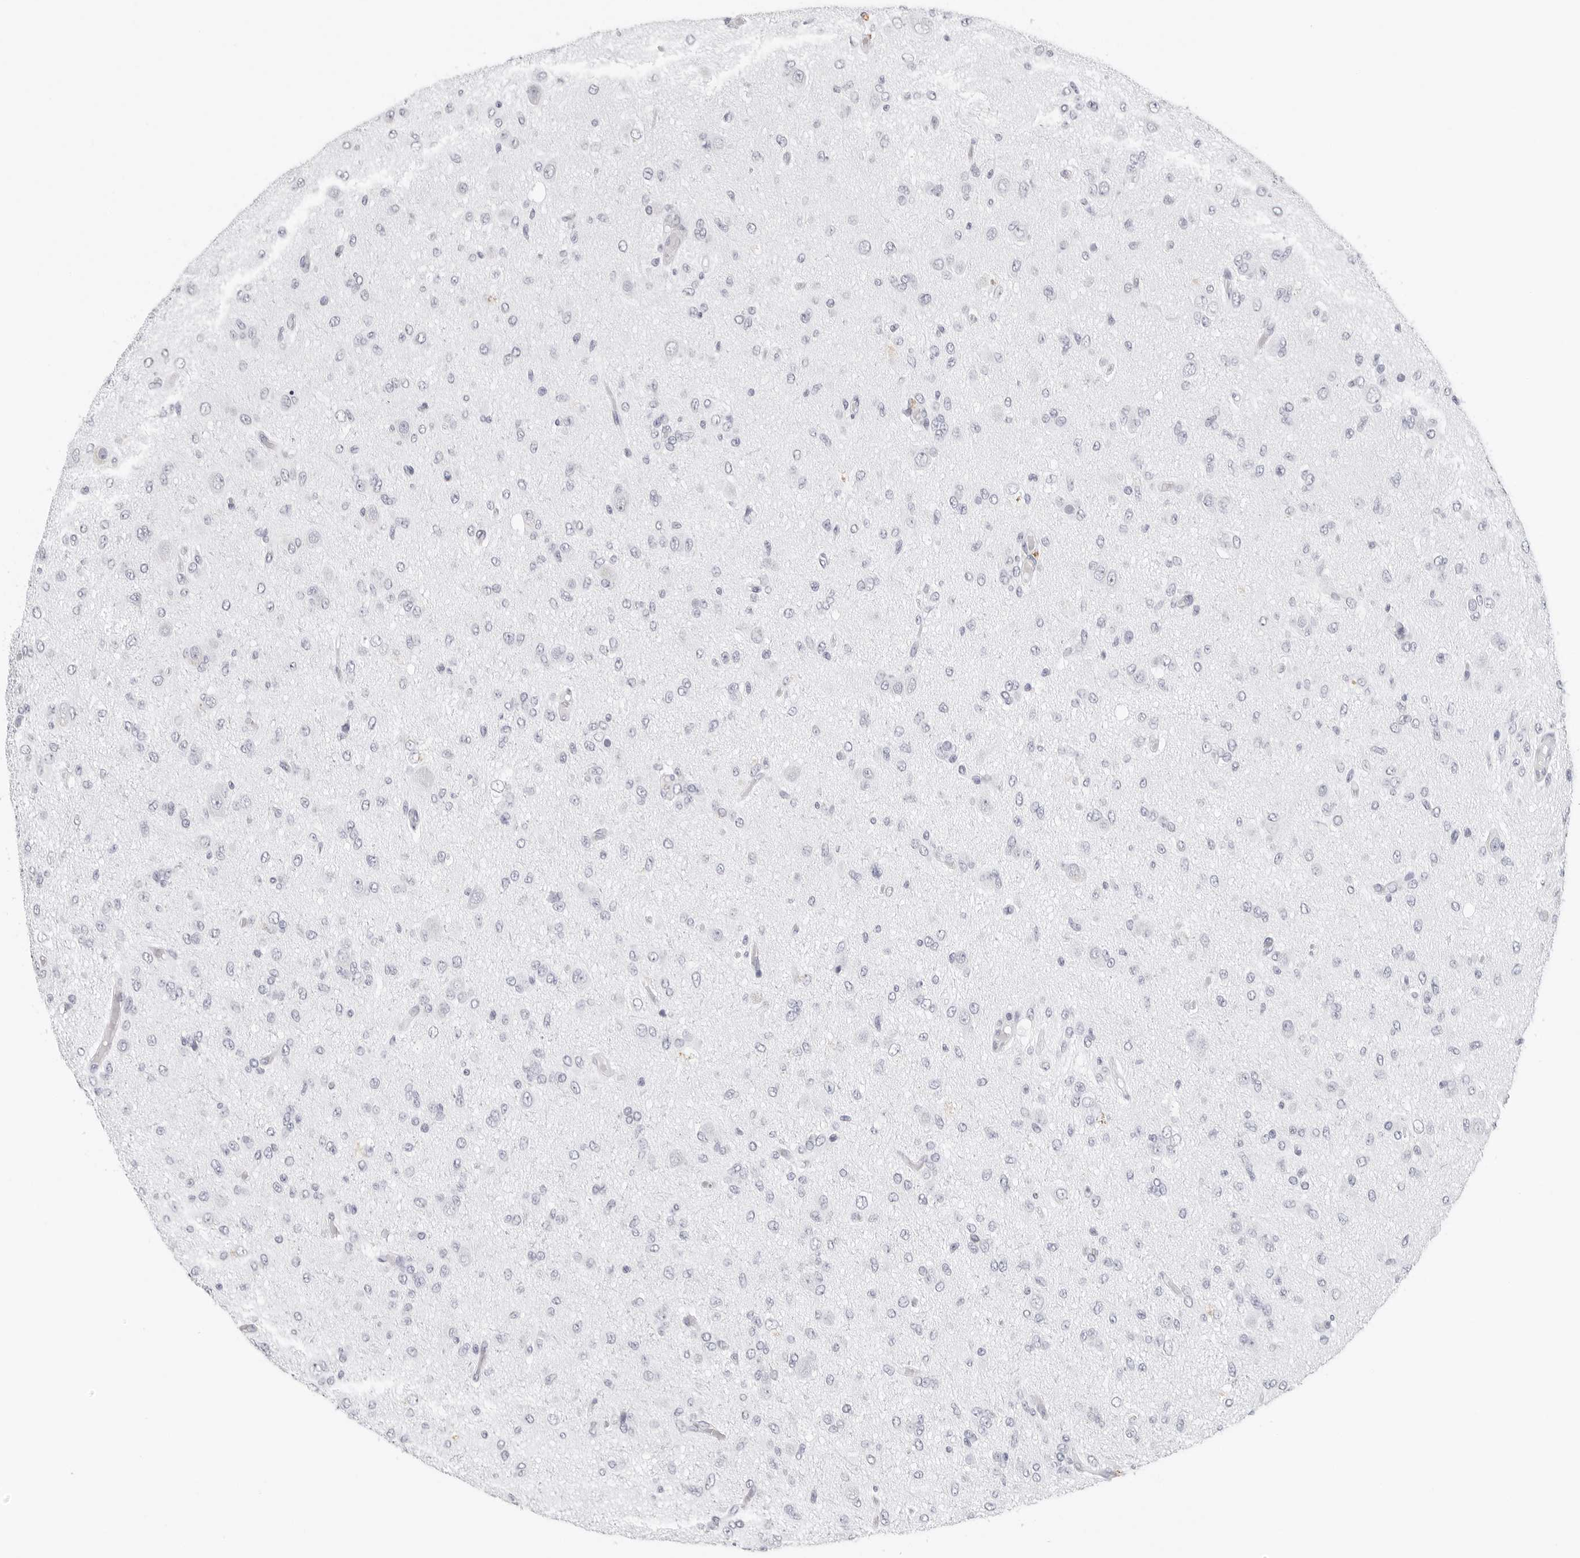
{"staining": {"intensity": "negative", "quantity": "none", "location": "none"}, "tissue": "glioma", "cell_type": "Tumor cells", "image_type": "cancer", "snomed": [{"axis": "morphology", "description": "Glioma, malignant, High grade"}, {"axis": "topography", "description": "Brain"}], "caption": "A histopathology image of malignant glioma (high-grade) stained for a protein shows no brown staining in tumor cells.", "gene": "AGMAT", "patient": {"sex": "female", "age": 59}}